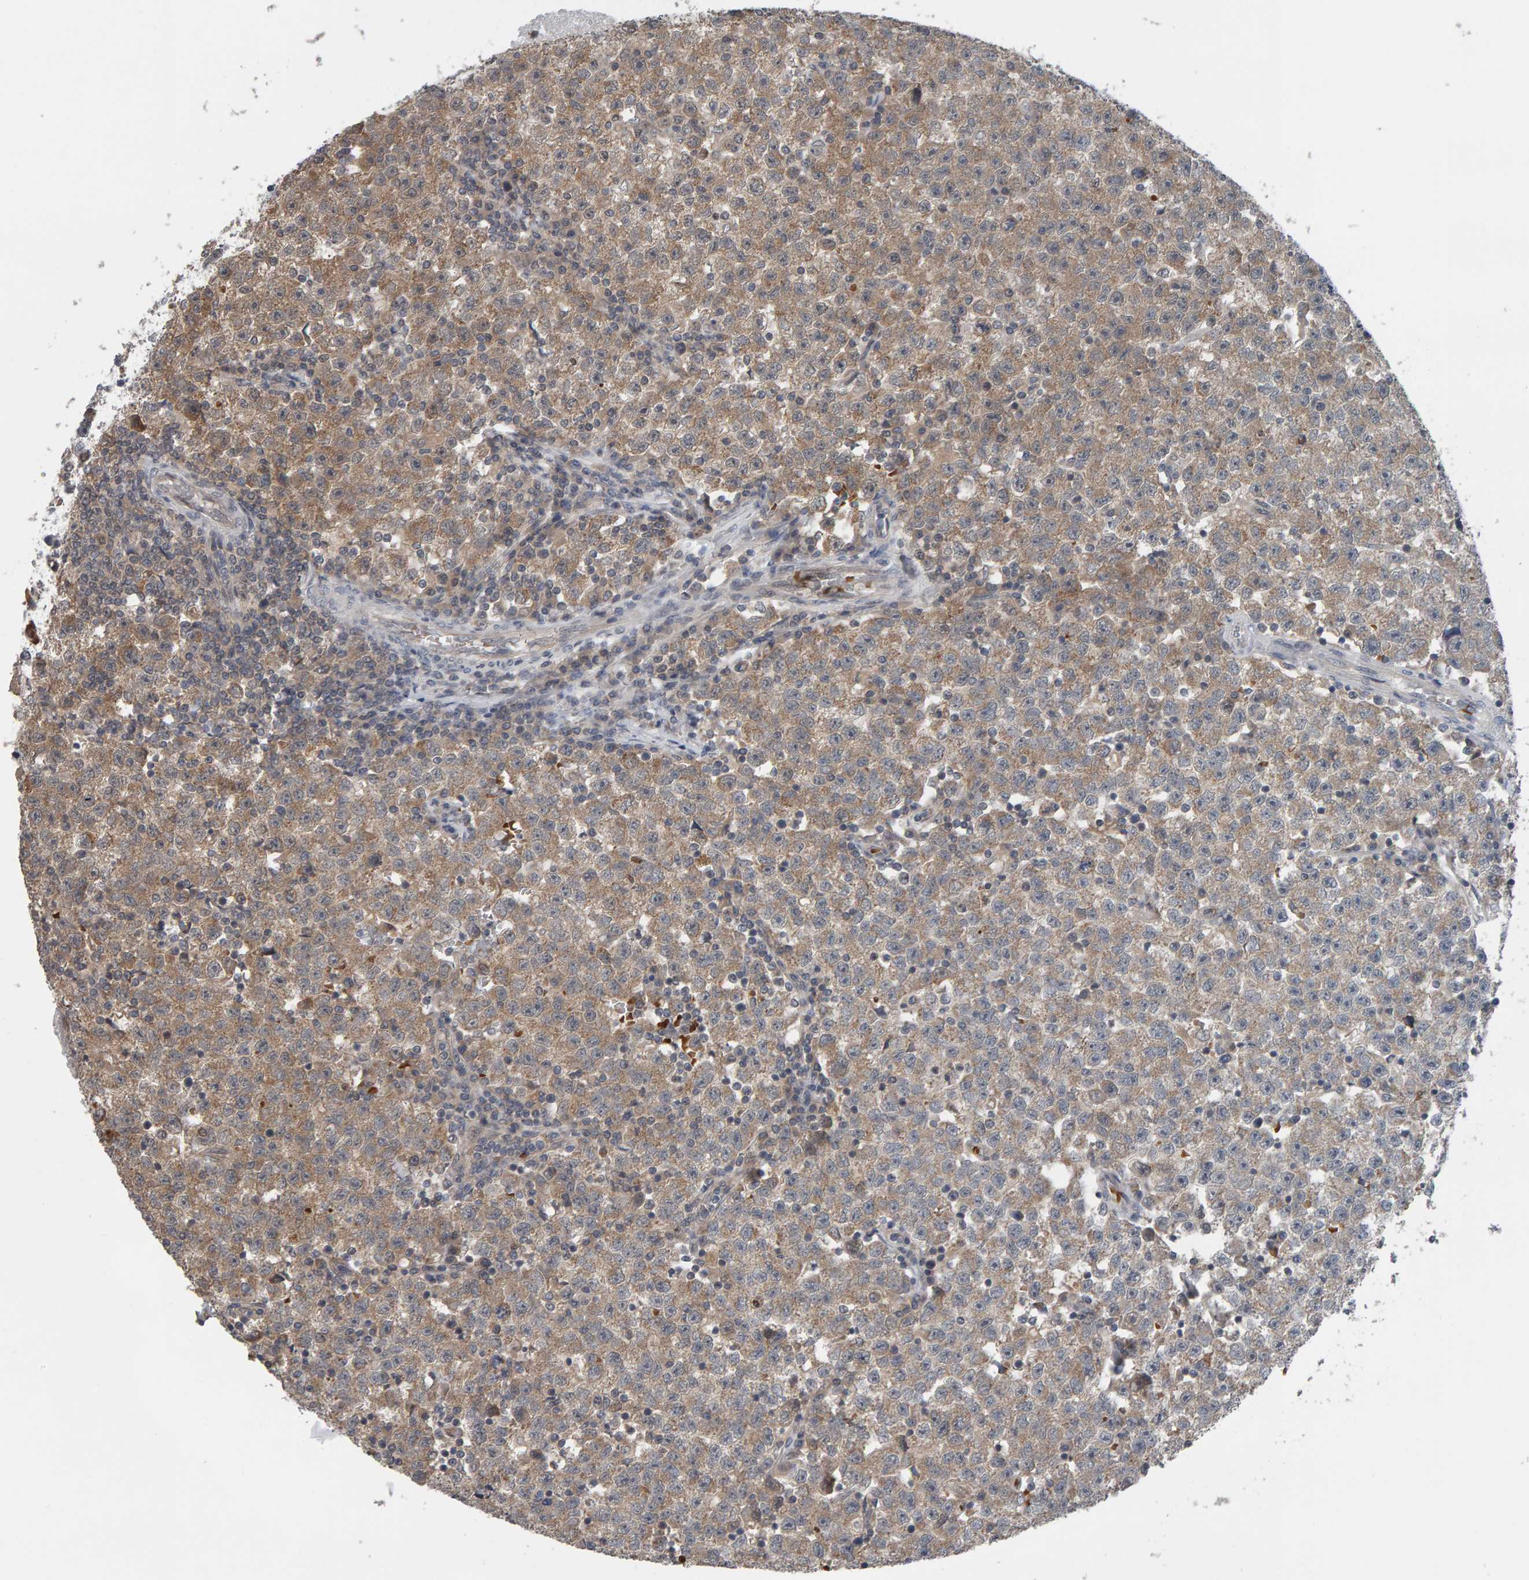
{"staining": {"intensity": "moderate", "quantity": "<25%", "location": "cytoplasmic/membranous"}, "tissue": "testis cancer", "cell_type": "Tumor cells", "image_type": "cancer", "snomed": [{"axis": "morphology", "description": "Seminoma, NOS"}, {"axis": "topography", "description": "Testis"}], "caption": "High-magnification brightfield microscopy of testis seminoma stained with DAB (3,3'-diaminobenzidine) (brown) and counterstained with hematoxylin (blue). tumor cells exhibit moderate cytoplasmic/membranous expression is identified in about<25% of cells.", "gene": "COASY", "patient": {"sex": "male", "age": 22}}